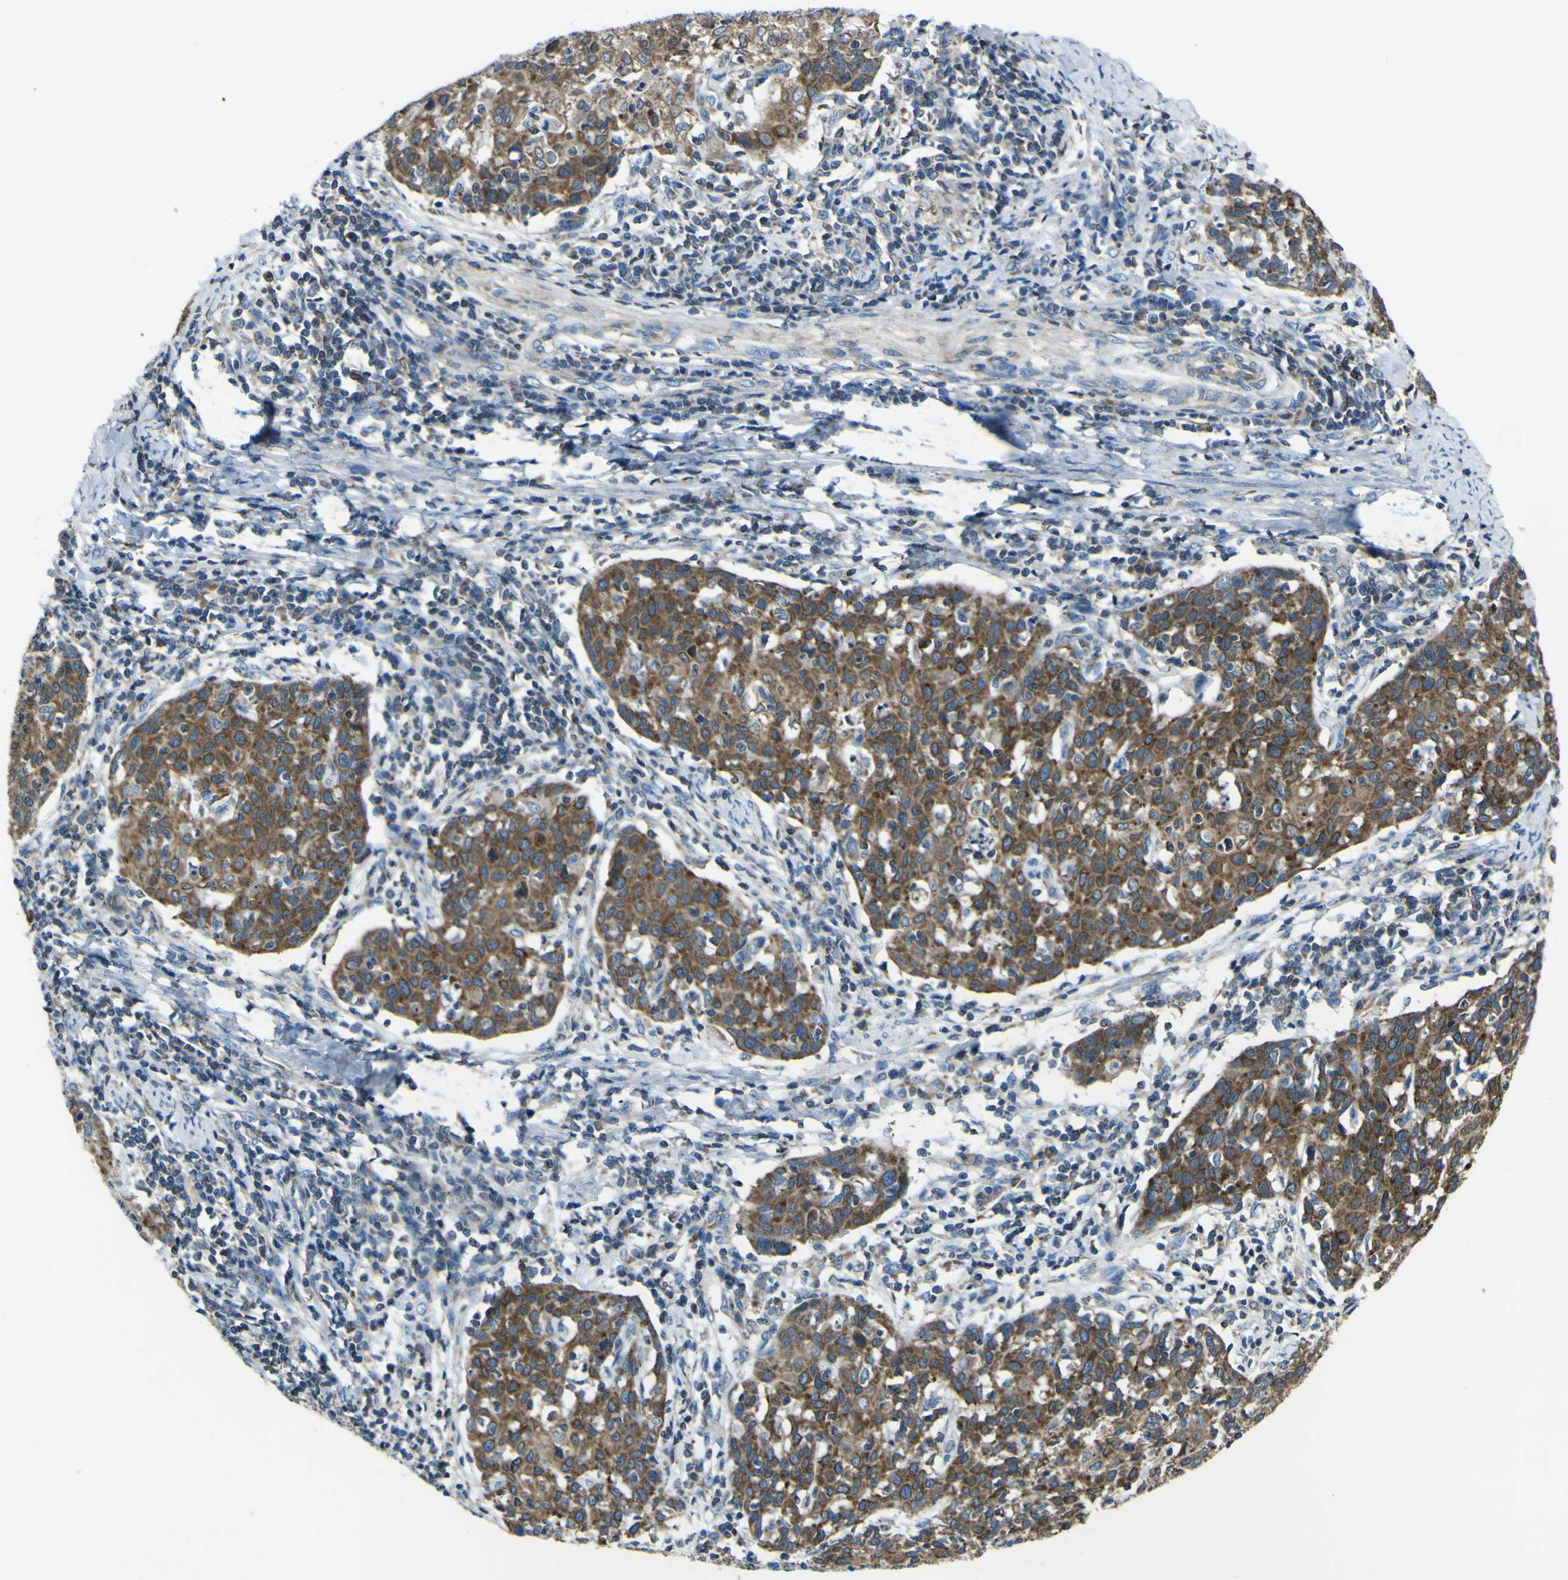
{"staining": {"intensity": "strong", "quantity": ">75%", "location": "cytoplasmic/membranous"}, "tissue": "cervical cancer", "cell_type": "Tumor cells", "image_type": "cancer", "snomed": [{"axis": "morphology", "description": "Squamous cell carcinoma, NOS"}, {"axis": "topography", "description": "Cervix"}], "caption": "About >75% of tumor cells in squamous cell carcinoma (cervical) exhibit strong cytoplasmic/membranous protein staining as visualized by brown immunohistochemical staining.", "gene": "STIM1", "patient": {"sex": "female", "age": 38}}